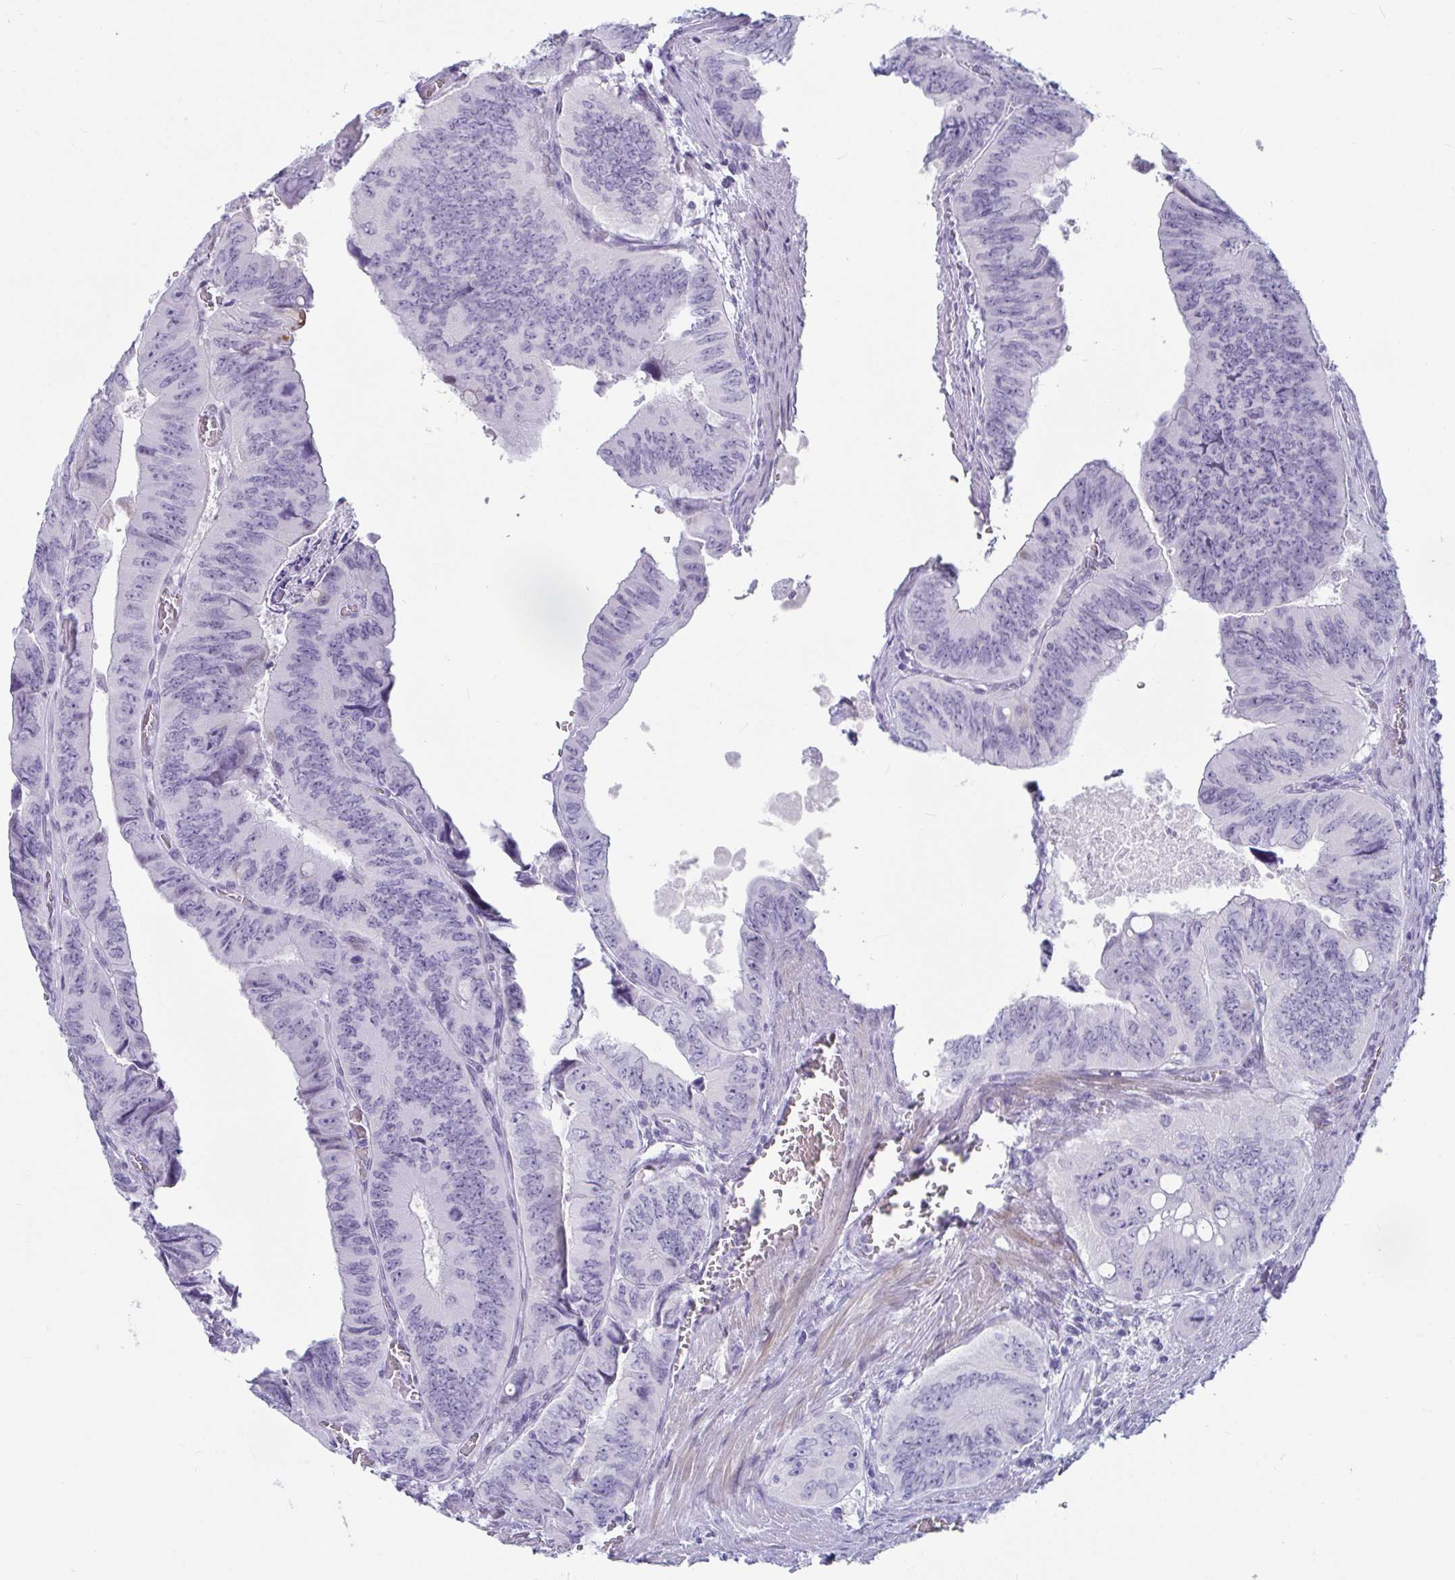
{"staining": {"intensity": "negative", "quantity": "none", "location": "none"}, "tissue": "colorectal cancer", "cell_type": "Tumor cells", "image_type": "cancer", "snomed": [{"axis": "morphology", "description": "Adenocarcinoma, NOS"}, {"axis": "topography", "description": "Colon"}], "caption": "Adenocarcinoma (colorectal) was stained to show a protein in brown. There is no significant positivity in tumor cells.", "gene": "NPY", "patient": {"sex": "female", "age": 84}}